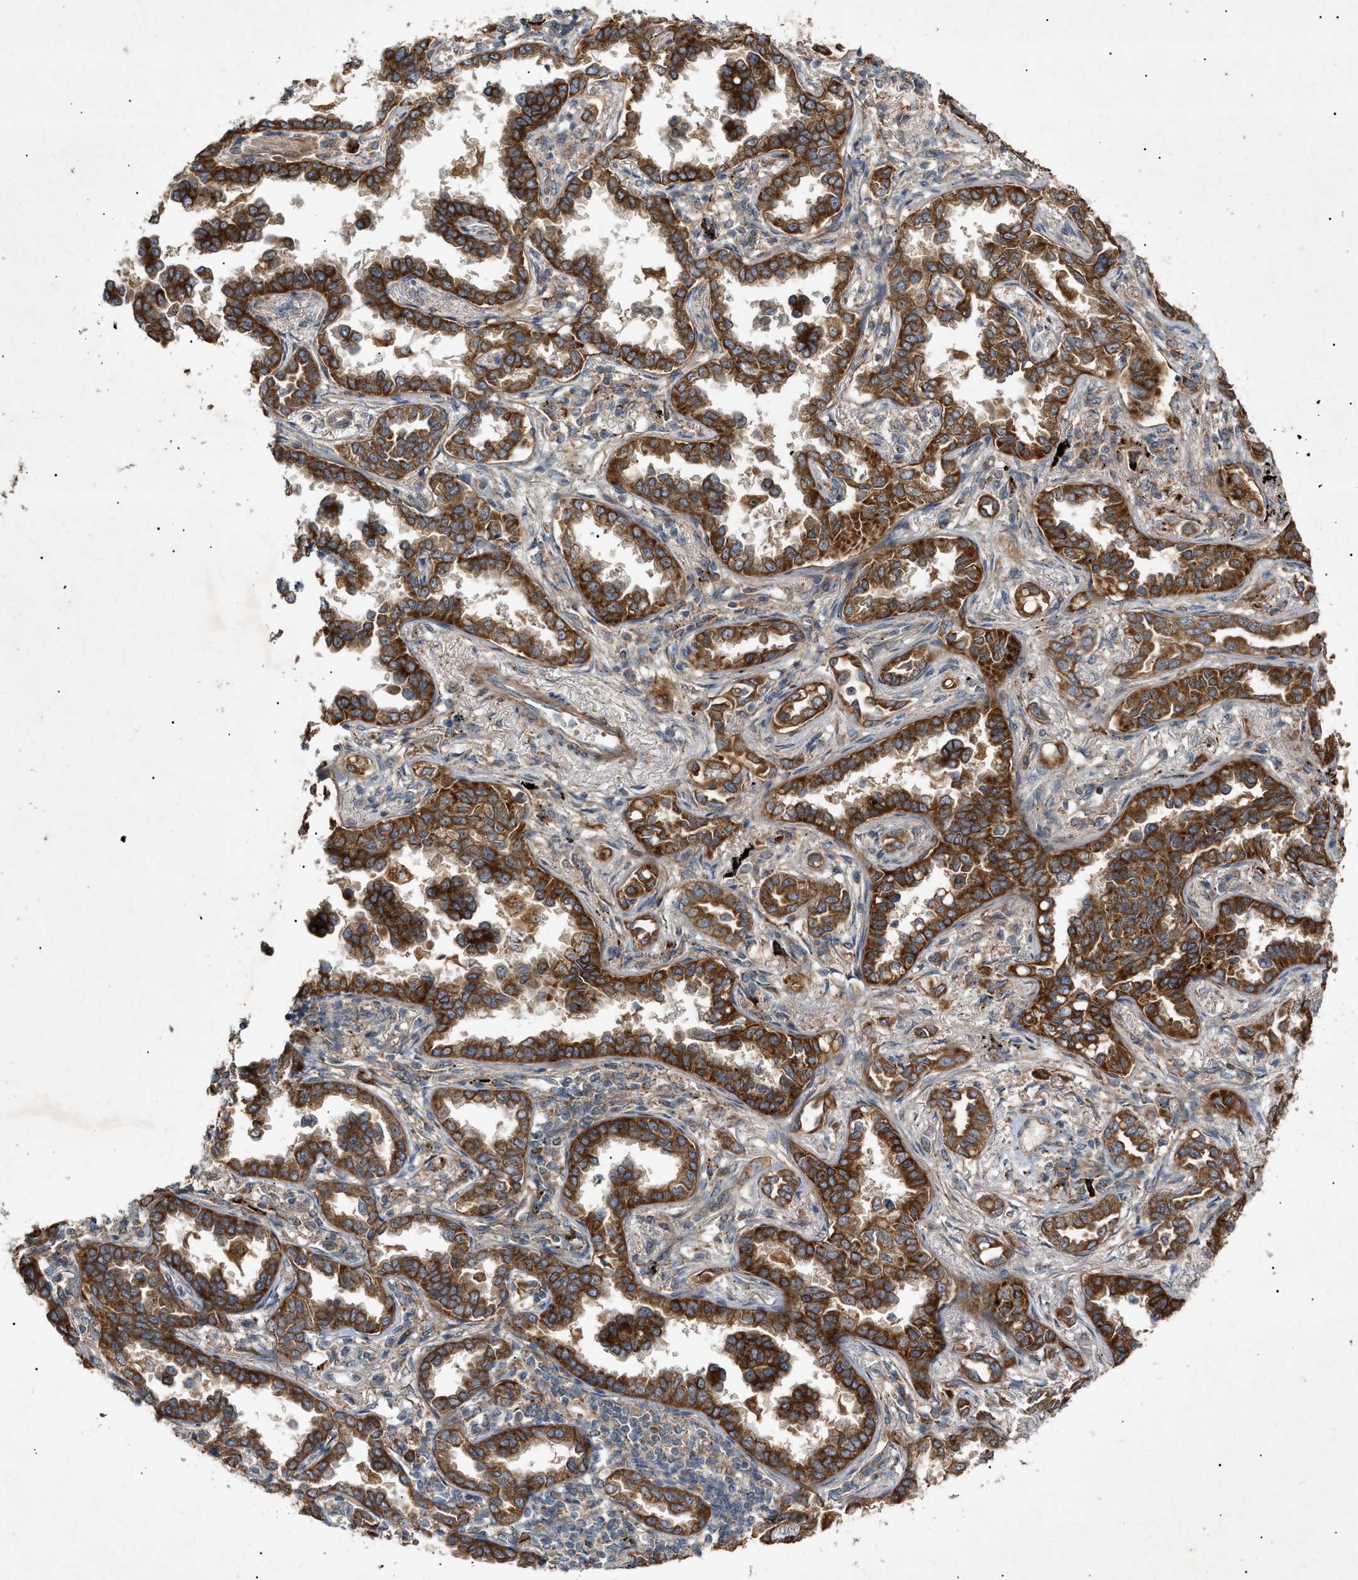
{"staining": {"intensity": "strong", "quantity": ">75%", "location": "cytoplasmic/membranous"}, "tissue": "lung cancer", "cell_type": "Tumor cells", "image_type": "cancer", "snomed": [{"axis": "morphology", "description": "Normal tissue, NOS"}, {"axis": "morphology", "description": "Adenocarcinoma, NOS"}, {"axis": "topography", "description": "Lung"}], "caption": "This image reveals adenocarcinoma (lung) stained with immunohistochemistry to label a protein in brown. The cytoplasmic/membranous of tumor cells show strong positivity for the protein. Nuclei are counter-stained blue.", "gene": "MTCH1", "patient": {"sex": "male", "age": 59}}